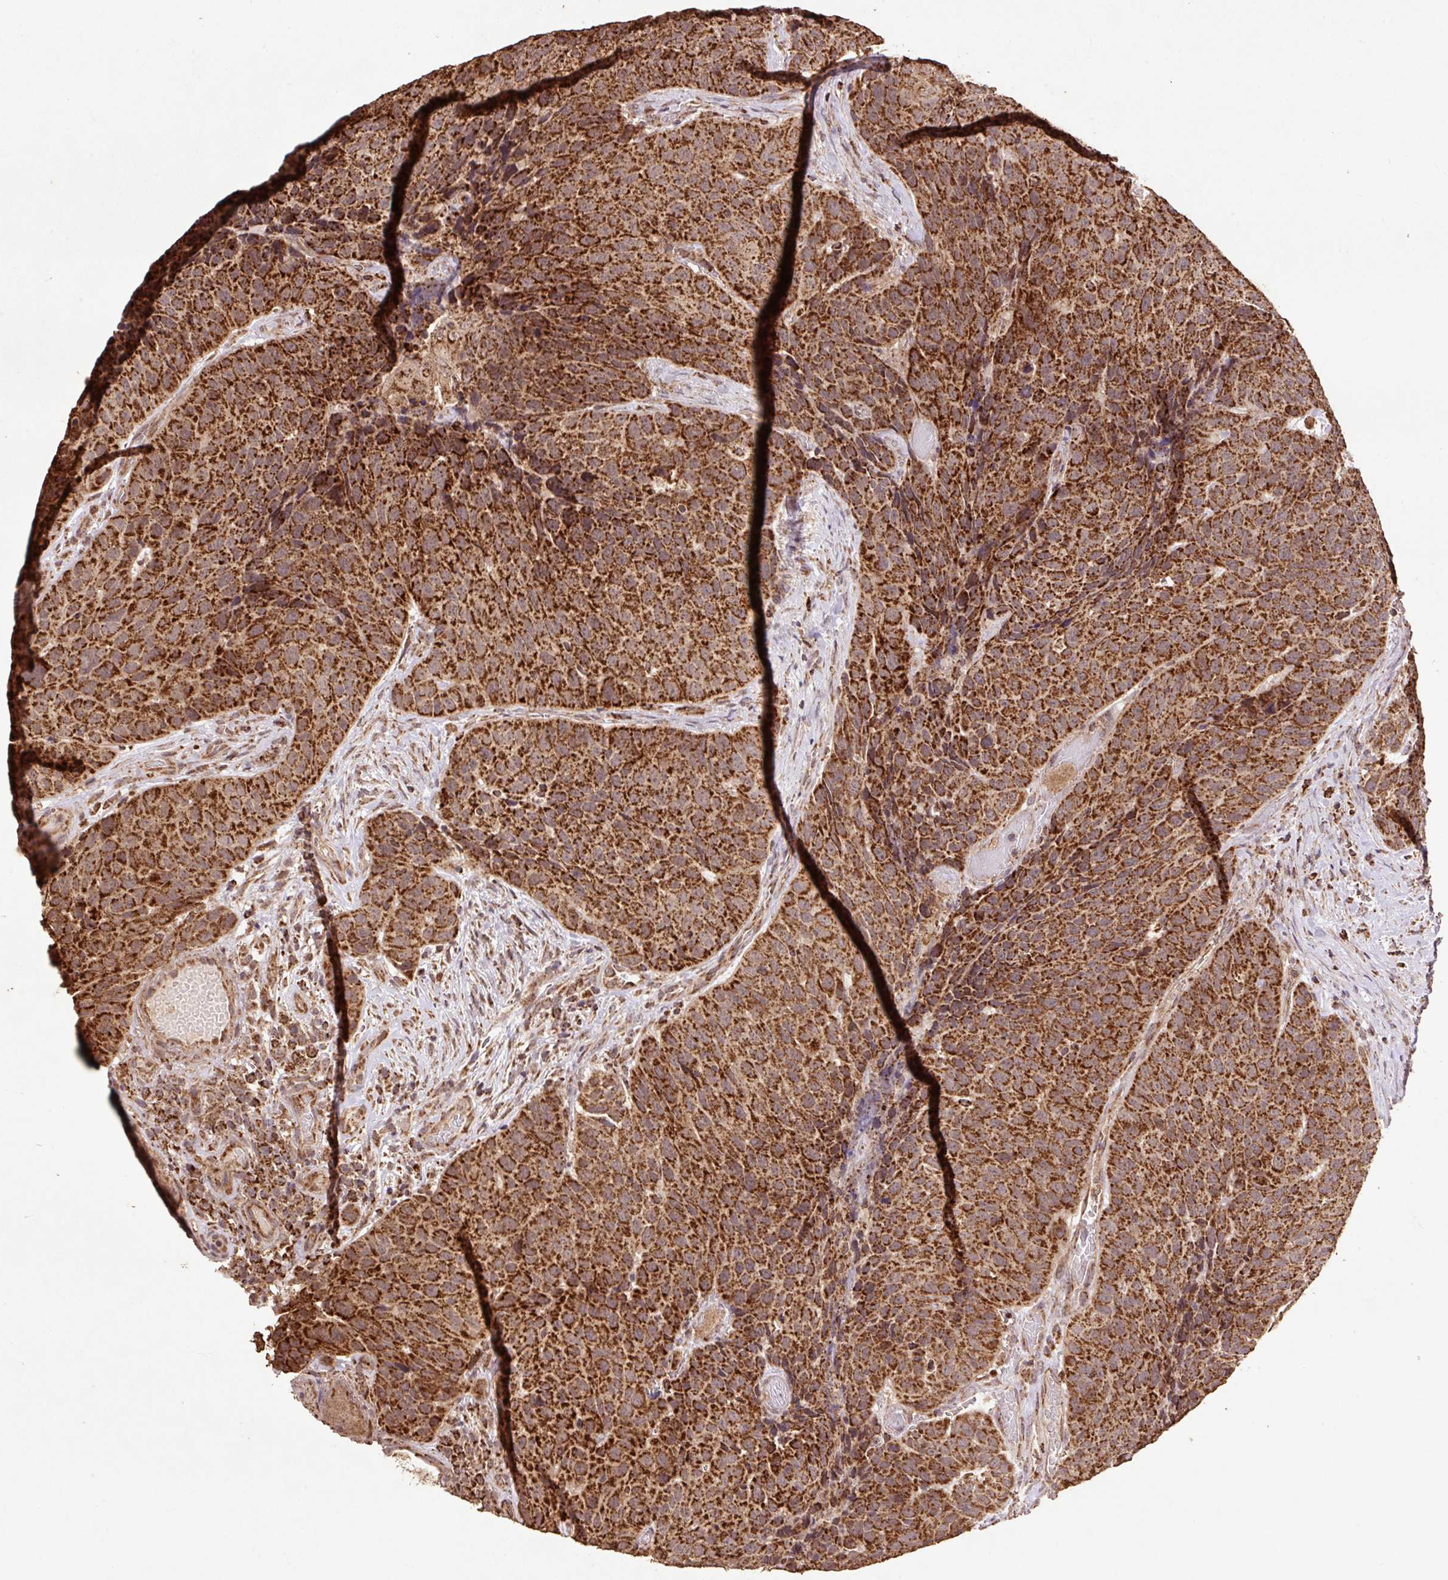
{"staining": {"intensity": "strong", "quantity": ">75%", "location": "cytoplasmic/membranous"}, "tissue": "head and neck cancer", "cell_type": "Tumor cells", "image_type": "cancer", "snomed": [{"axis": "morphology", "description": "Squamous cell carcinoma, NOS"}, {"axis": "topography", "description": "Head-Neck"}], "caption": "Protein analysis of head and neck cancer tissue demonstrates strong cytoplasmic/membranous staining in about >75% of tumor cells.", "gene": "ATP5F1A", "patient": {"sex": "male", "age": 66}}